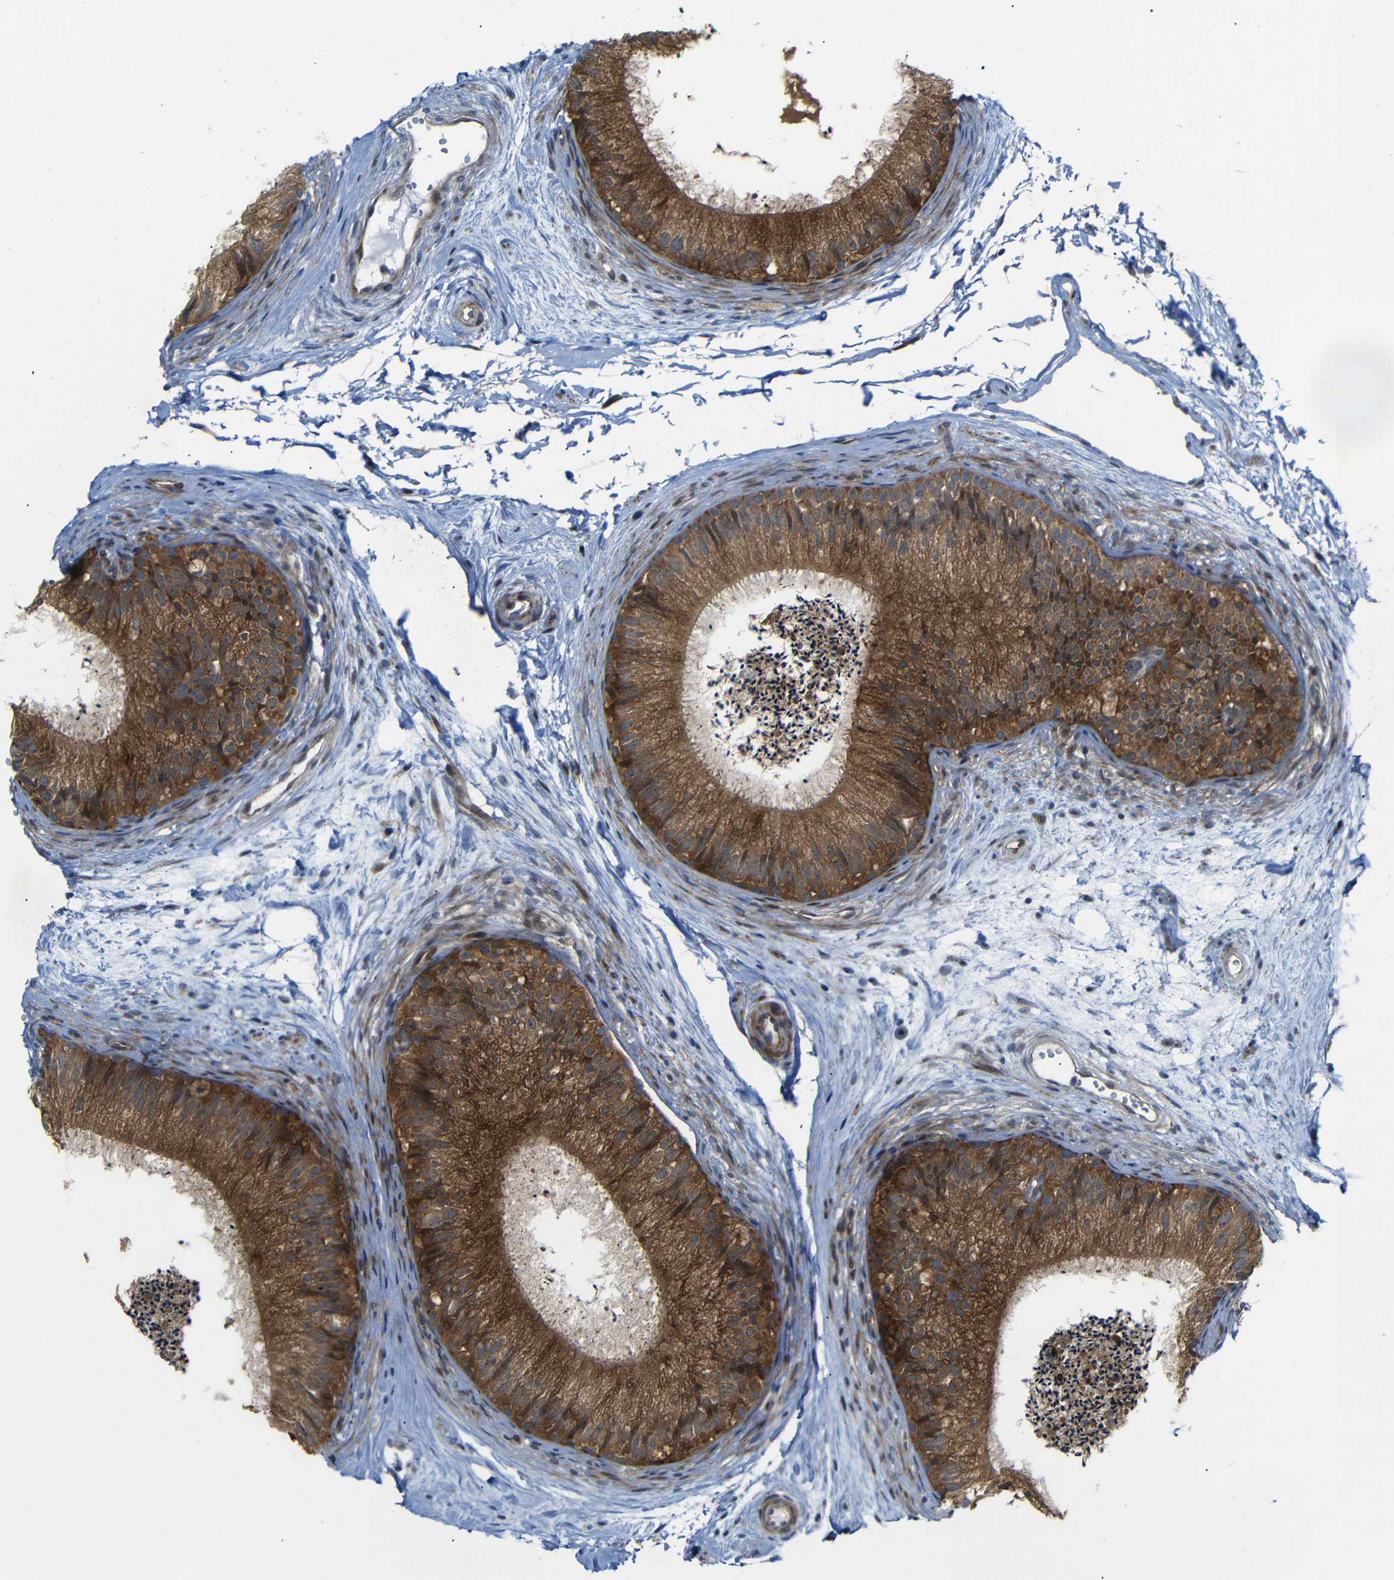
{"staining": {"intensity": "strong", "quantity": ">75%", "location": "cytoplasmic/membranous"}, "tissue": "epididymis", "cell_type": "Glandular cells", "image_type": "normal", "snomed": [{"axis": "morphology", "description": "Normal tissue, NOS"}, {"axis": "topography", "description": "Epididymis"}], "caption": "Epididymis stained for a protein (brown) exhibits strong cytoplasmic/membranous positive expression in about >75% of glandular cells.", "gene": "P3H2", "patient": {"sex": "male", "age": 56}}